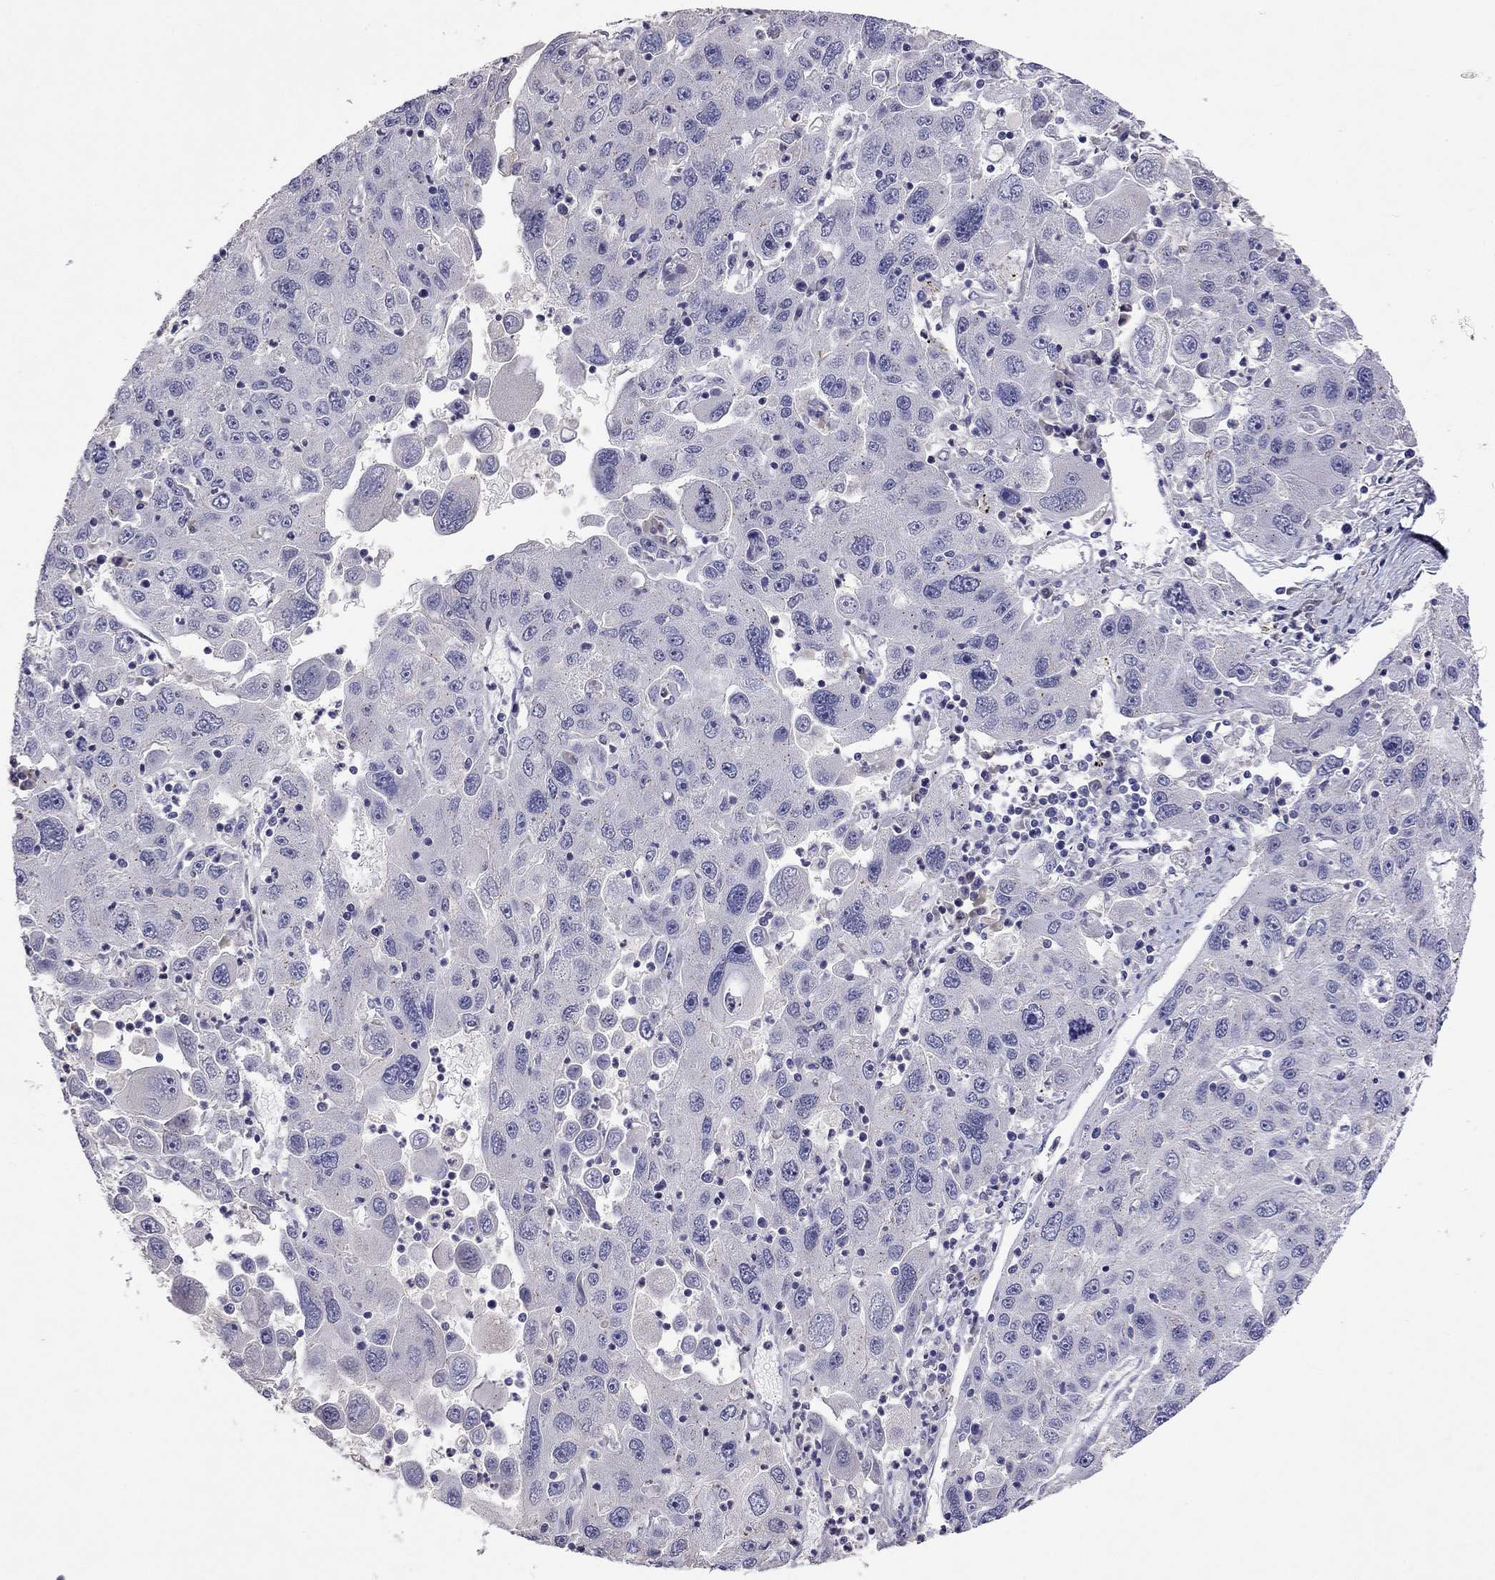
{"staining": {"intensity": "negative", "quantity": "none", "location": "none"}, "tissue": "stomach cancer", "cell_type": "Tumor cells", "image_type": "cancer", "snomed": [{"axis": "morphology", "description": "Adenocarcinoma, NOS"}, {"axis": "topography", "description": "Stomach"}], "caption": "Immunohistochemical staining of human adenocarcinoma (stomach) reveals no significant staining in tumor cells.", "gene": "WNK3", "patient": {"sex": "male", "age": 56}}